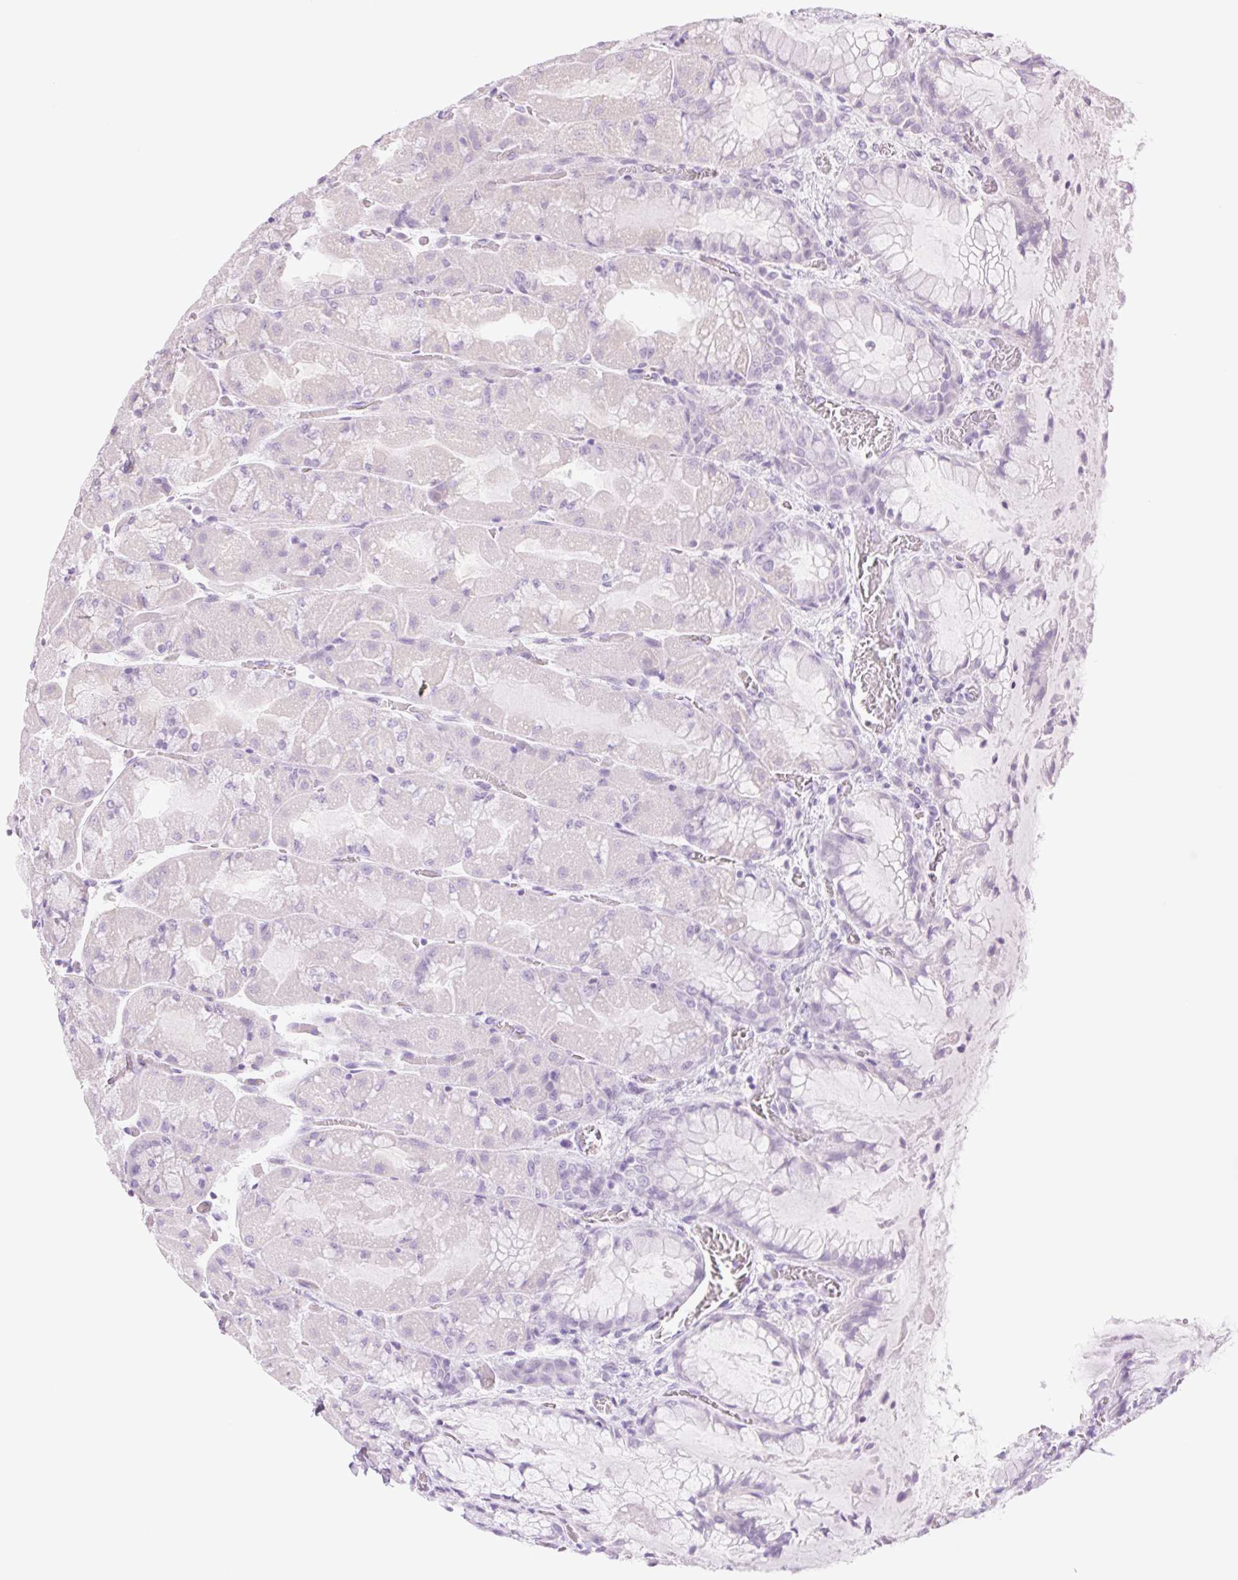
{"staining": {"intensity": "strong", "quantity": "<25%", "location": "cytoplasmic/membranous"}, "tissue": "stomach", "cell_type": "Glandular cells", "image_type": "normal", "snomed": [{"axis": "morphology", "description": "Normal tissue, NOS"}, {"axis": "topography", "description": "Stomach"}], "caption": "Protein expression analysis of normal human stomach reveals strong cytoplasmic/membranous expression in about <25% of glandular cells.", "gene": "TBX15", "patient": {"sex": "female", "age": 61}}